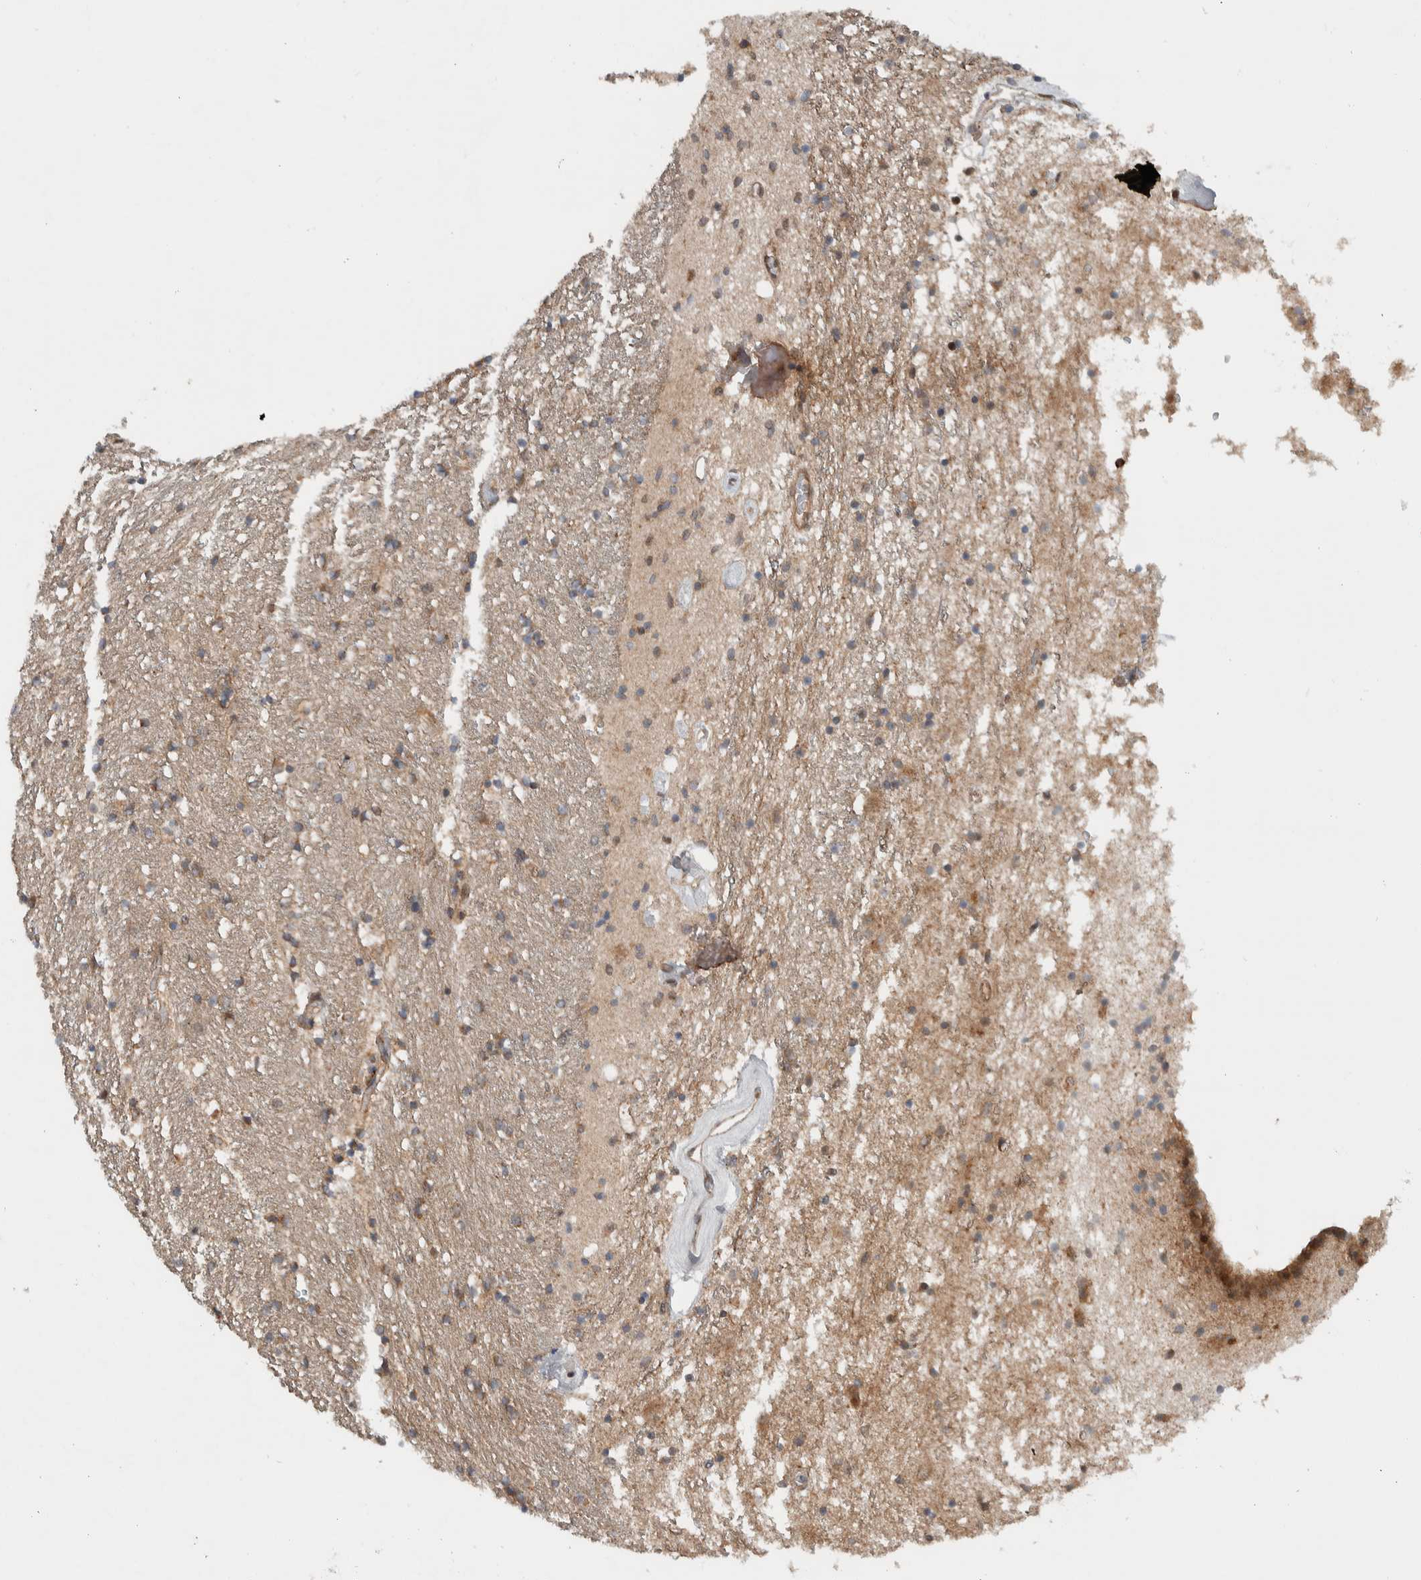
{"staining": {"intensity": "moderate", "quantity": "<25%", "location": "cytoplasmic/membranous"}, "tissue": "caudate", "cell_type": "Glial cells", "image_type": "normal", "snomed": [{"axis": "morphology", "description": "Normal tissue, NOS"}, {"axis": "topography", "description": "Lateral ventricle wall"}], "caption": "IHC (DAB) staining of unremarkable caudate shows moderate cytoplasmic/membranous protein positivity in about <25% of glial cells.", "gene": "KLHL6", "patient": {"sex": "female", "age": 54}}